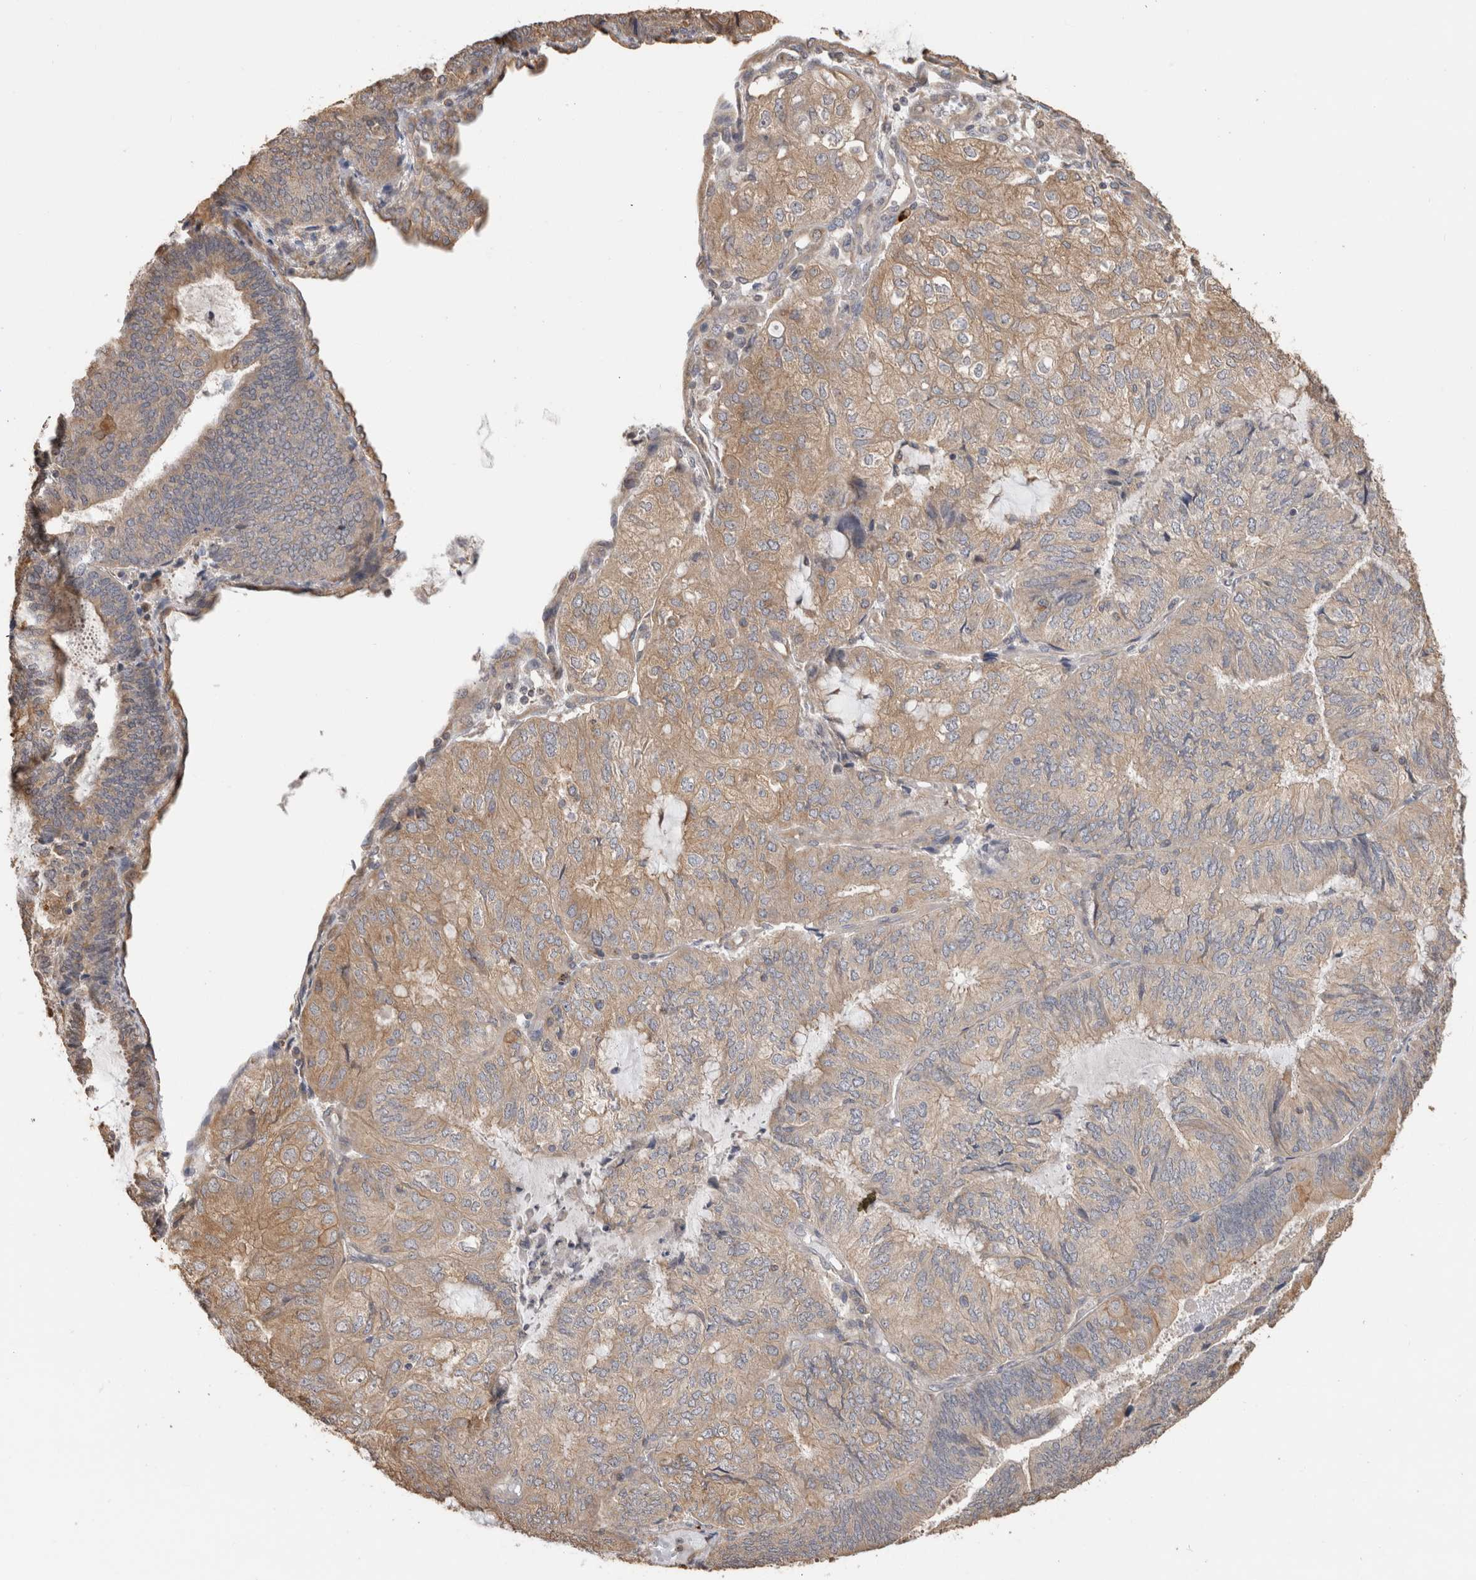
{"staining": {"intensity": "moderate", "quantity": "25%-75%", "location": "cytoplasmic/membranous"}, "tissue": "endometrial cancer", "cell_type": "Tumor cells", "image_type": "cancer", "snomed": [{"axis": "morphology", "description": "Adenocarcinoma, NOS"}, {"axis": "topography", "description": "Endometrium"}], "caption": "DAB immunohistochemical staining of endometrial cancer (adenocarcinoma) shows moderate cytoplasmic/membranous protein staining in about 25%-75% of tumor cells. (DAB (3,3'-diaminobenzidine) IHC, brown staining for protein, blue staining for nuclei).", "gene": "CLIP1", "patient": {"sex": "female", "age": 81}}